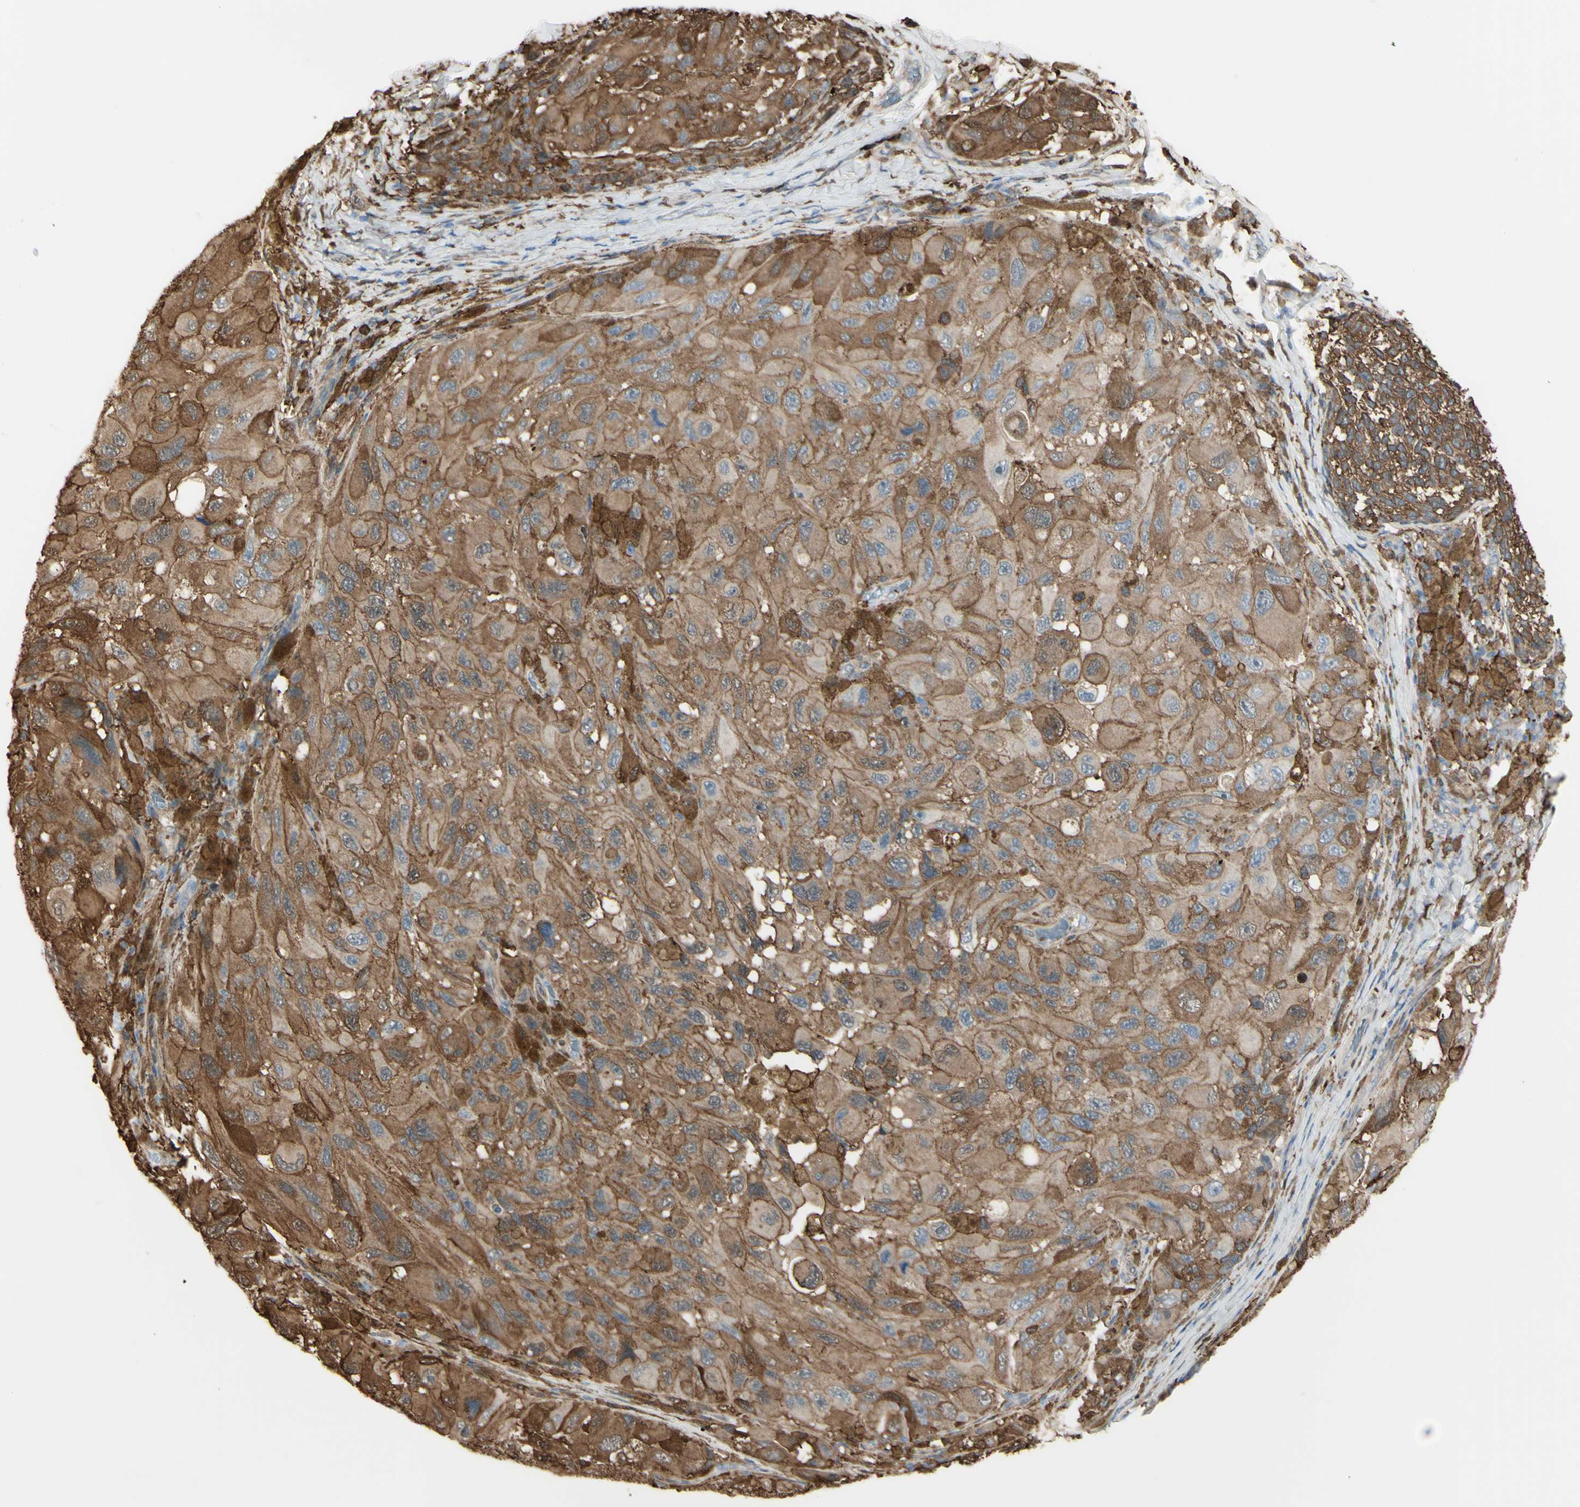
{"staining": {"intensity": "moderate", "quantity": ">75%", "location": "cytoplasmic/membranous"}, "tissue": "melanoma", "cell_type": "Tumor cells", "image_type": "cancer", "snomed": [{"axis": "morphology", "description": "Malignant melanoma, NOS"}, {"axis": "topography", "description": "Skin"}], "caption": "Immunohistochemical staining of melanoma shows medium levels of moderate cytoplasmic/membranous staining in approximately >75% of tumor cells. (DAB = brown stain, brightfield microscopy at high magnification).", "gene": "GSN", "patient": {"sex": "female", "age": 73}}